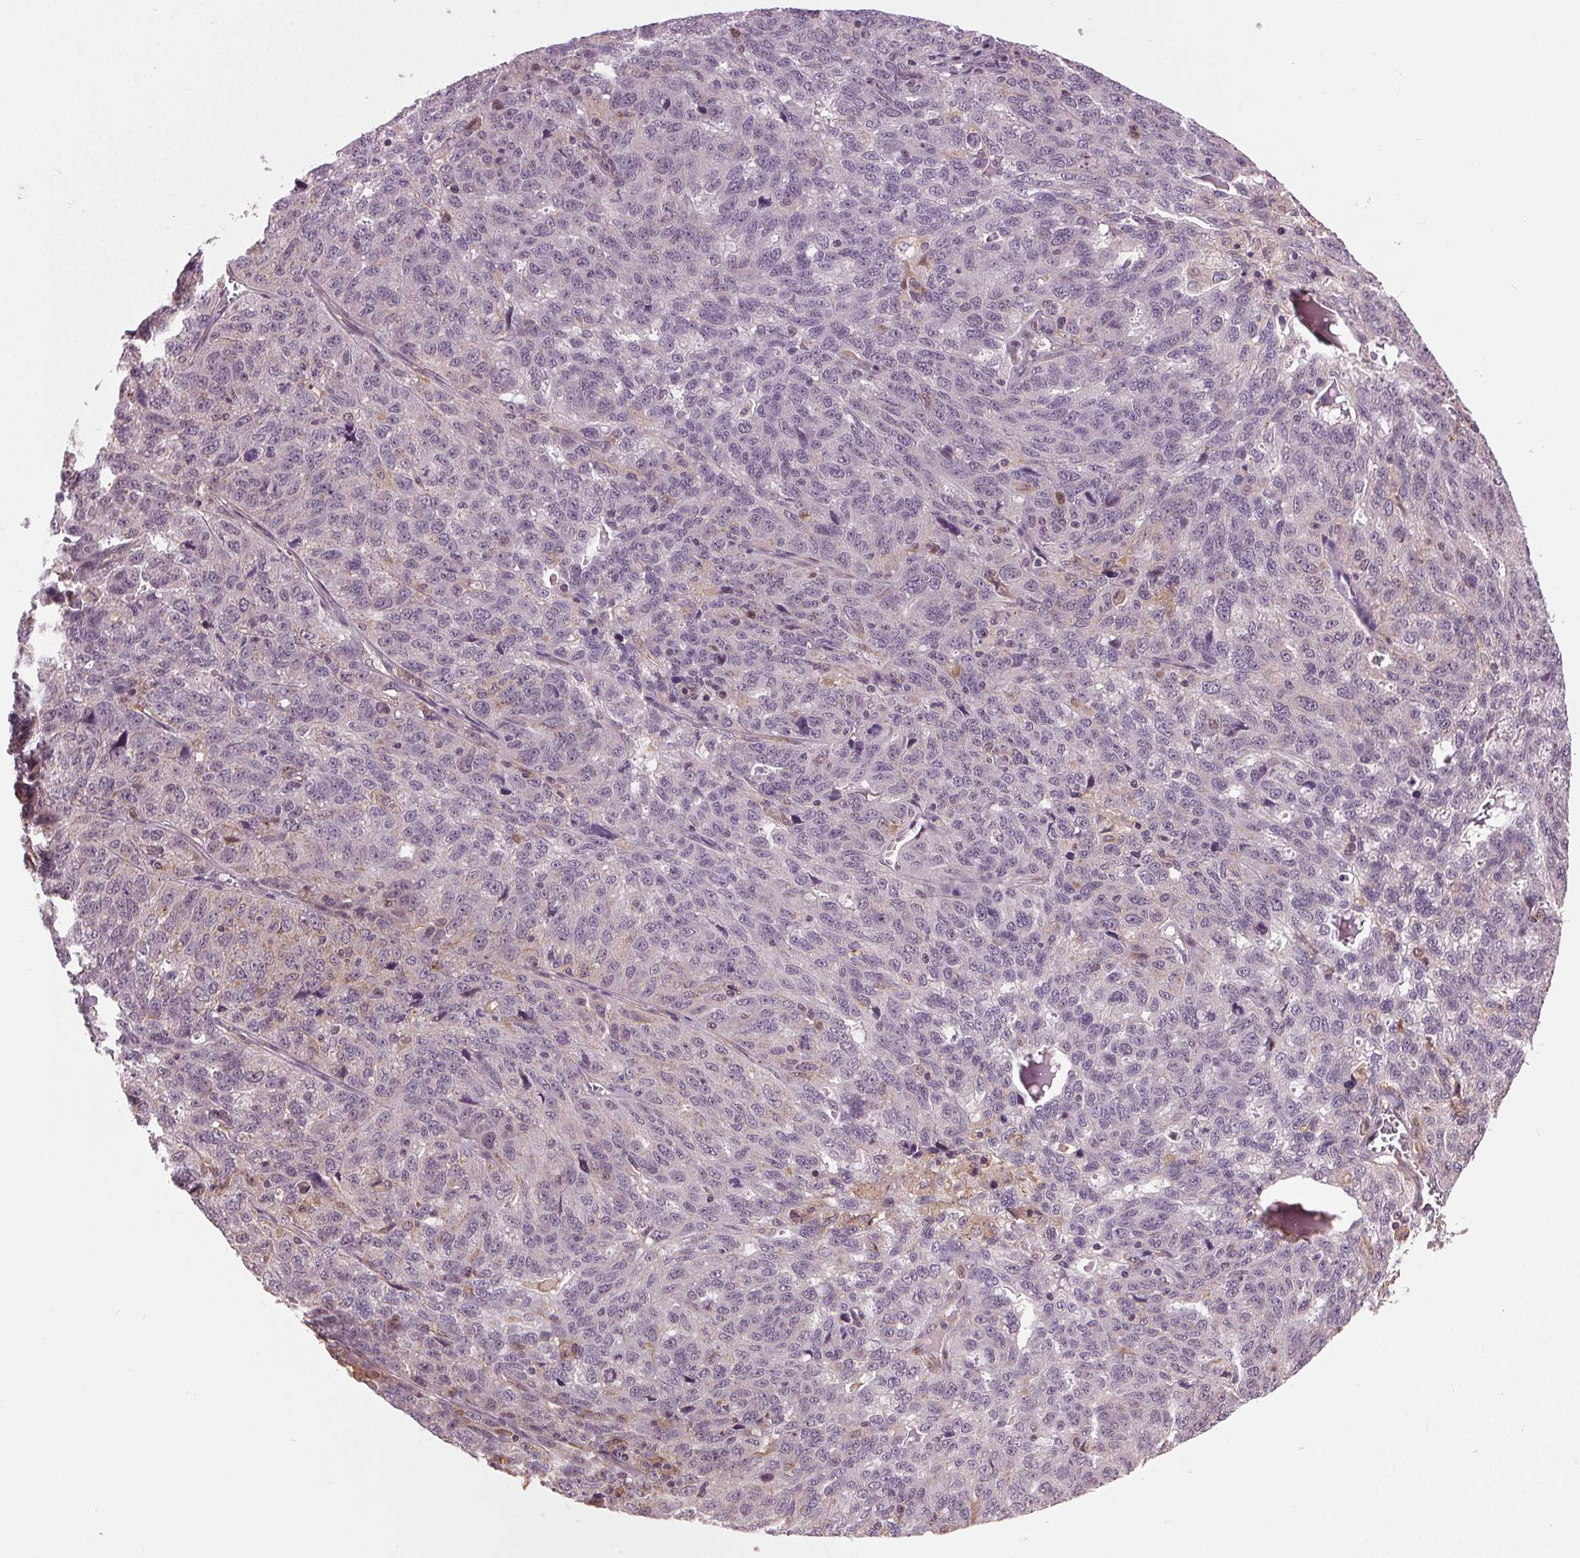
{"staining": {"intensity": "negative", "quantity": "none", "location": "none"}, "tissue": "ovarian cancer", "cell_type": "Tumor cells", "image_type": "cancer", "snomed": [{"axis": "morphology", "description": "Cystadenocarcinoma, serous, NOS"}, {"axis": "topography", "description": "Ovary"}], "caption": "An immunohistochemistry (IHC) image of serous cystadenocarcinoma (ovarian) is shown. There is no staining in tumor cells of serous cystadenocarcinoma (ovarian). (Brightfield microscopy of DAB immunohistochemistry at high magnification).", "gene": "BSDC1", "patient": {"sex": "female", "age": 71}}